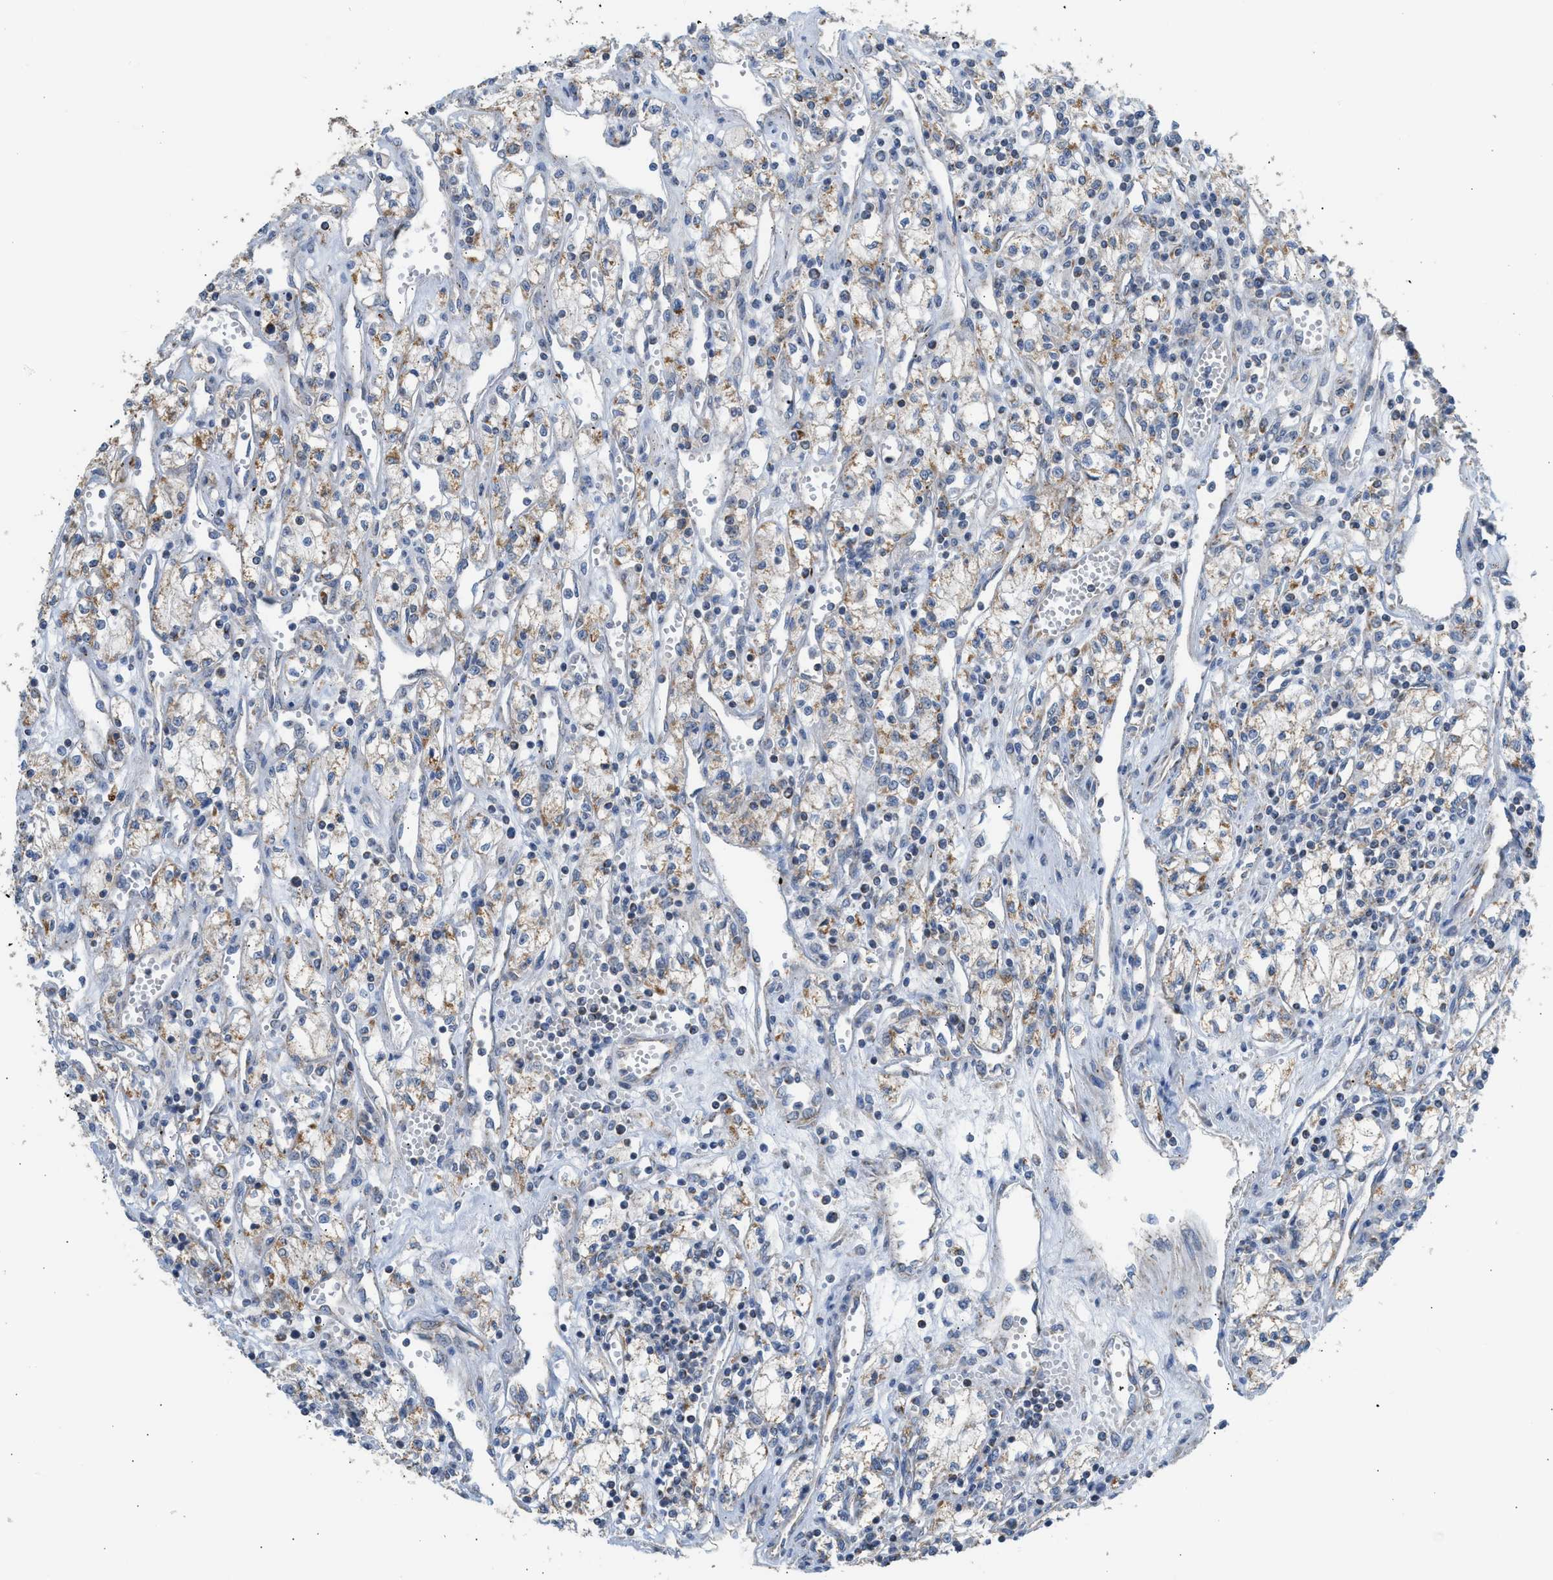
{"staining": {"intensity": "weak", "quantity": ">75%", "location": "cytoplasmic/membranous"}, "tissue": "renal cancer", "cell_type": "Tumor cells", "image_type": "cancer", "snomed": [{"axis": "morphology", "description": "Adenocarcinoma, NOS"}, {"axis": "topography", "description": "Kidney"}], "caption": "Renal cancer (adenocarcinoma) stained with a brown dye reveals weak cytoplasmic/membranous positive staining in about >75% of tumor cells.", "gene": "GOT2", "patient": {"sex": "male", "age": 59}}